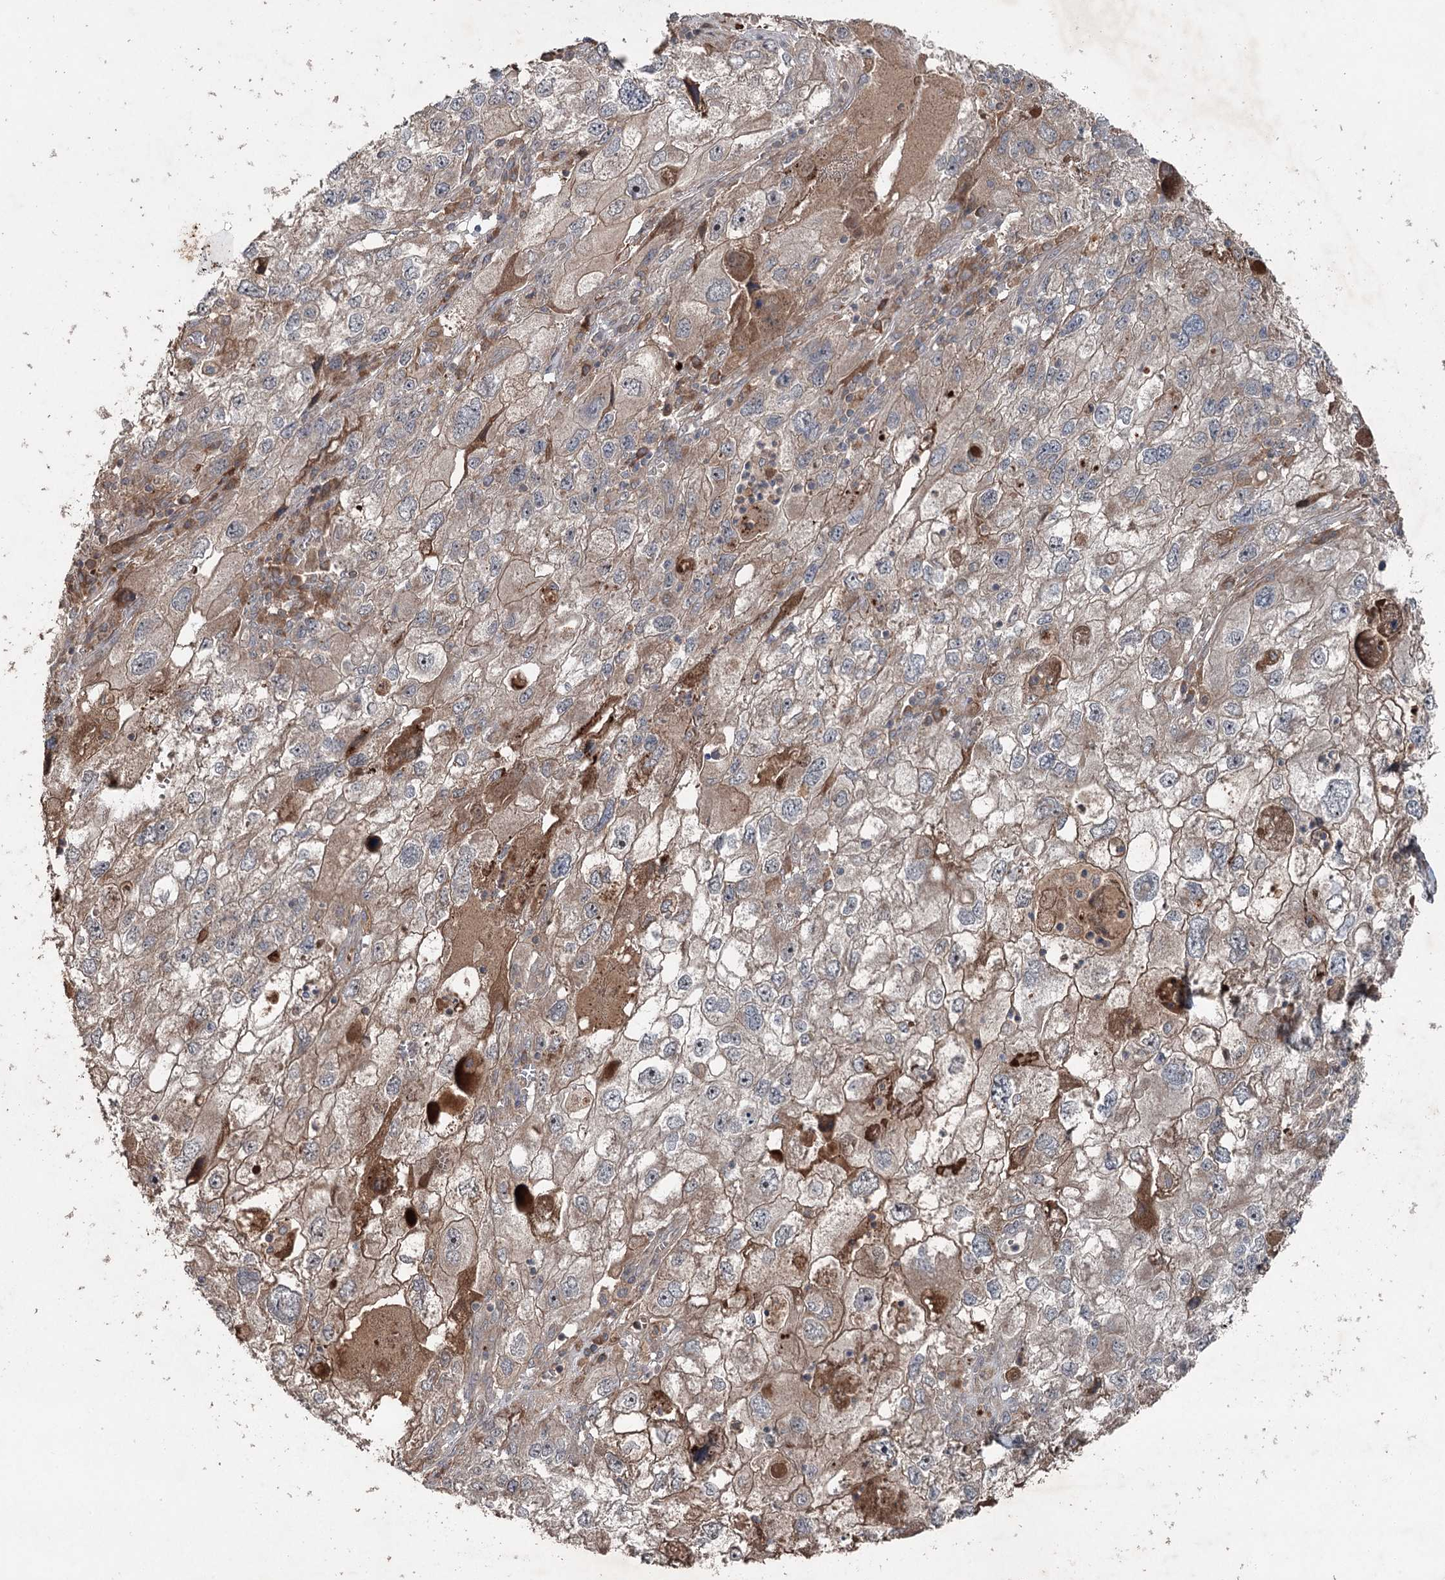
{"staining": {"intensity": "weak", "quantity": ">75%", "location": "cytoplasmic/membranous"}, "tissue": "endometrial cancer", "cell_type": "Tumor cells", "image_type": "cancer", "snomed": [{"axis": "morphology", "description": "Adenocarcinoma, NOS"}, {"axis": "topography", "description": "Endometrium"}], "caption": "Immunohistochemical staining of endometrial cancer (adenocarcinoma) displays weak cytoplasmic/membranous protein staining in approximately >75% of tumor cells.", "gene": "MAPK8IP2", "patient": {"sex": "female", "age": 49}}